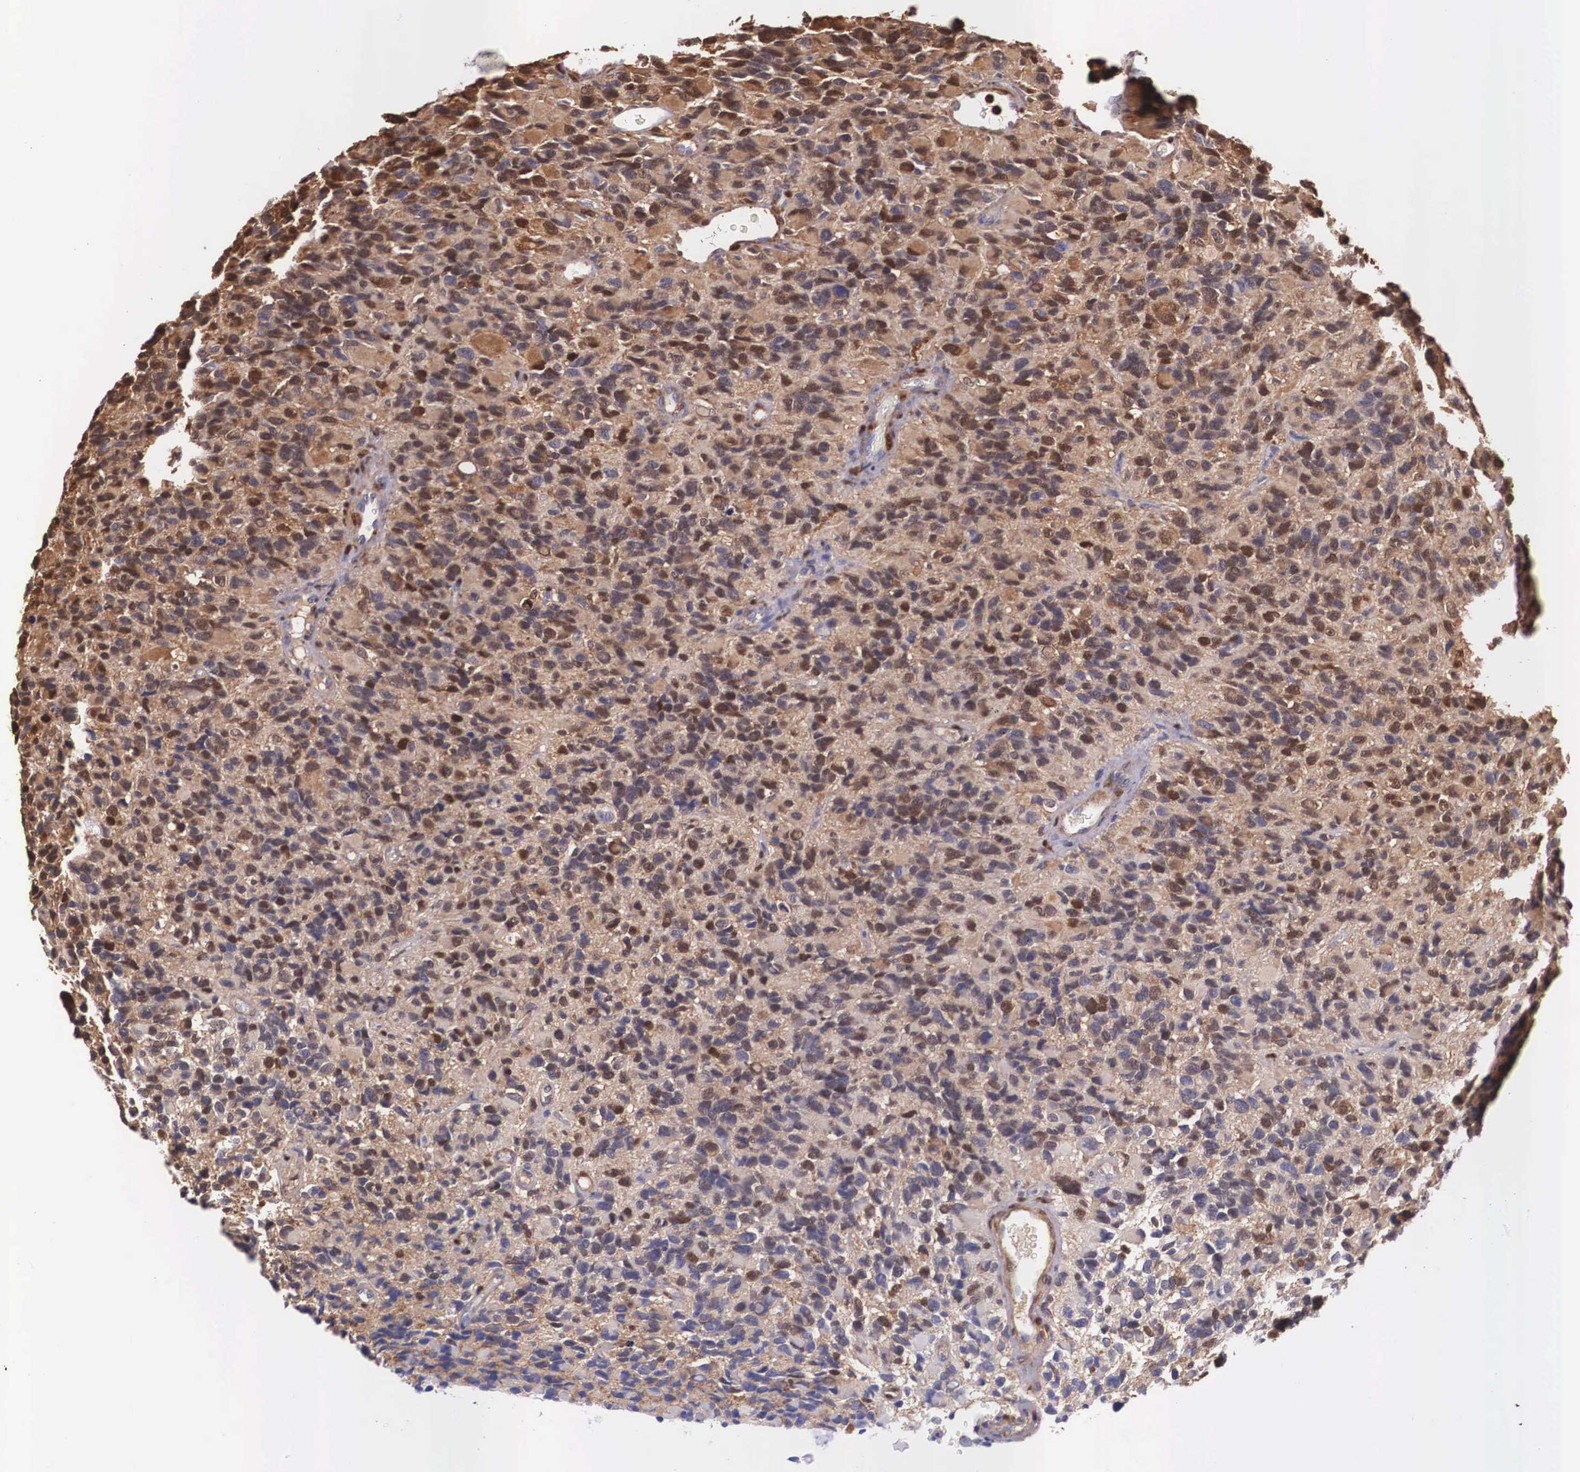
{"staining": {"intensity": "moderate", "quantity": "25%-75%", "location": "cytoplasmic/membranous,nuclear"}, "tissue": "glioma", "cell_type": "Tumor cells", "image_type": "cancer", "snomed": [{"axis": "morphology", "description": "Glioma, malignant, High grade"}, {"axis": "topography", "description": "Brain"}], "caption": "Protein staining shows moderate cytoplasmic/membranous and nuclear positivity in about 25%-75% of tumor cells in malignant glioma (high-grade).", "gene": "LGALS1", "patient": {"sex": "male", "age": 77}}